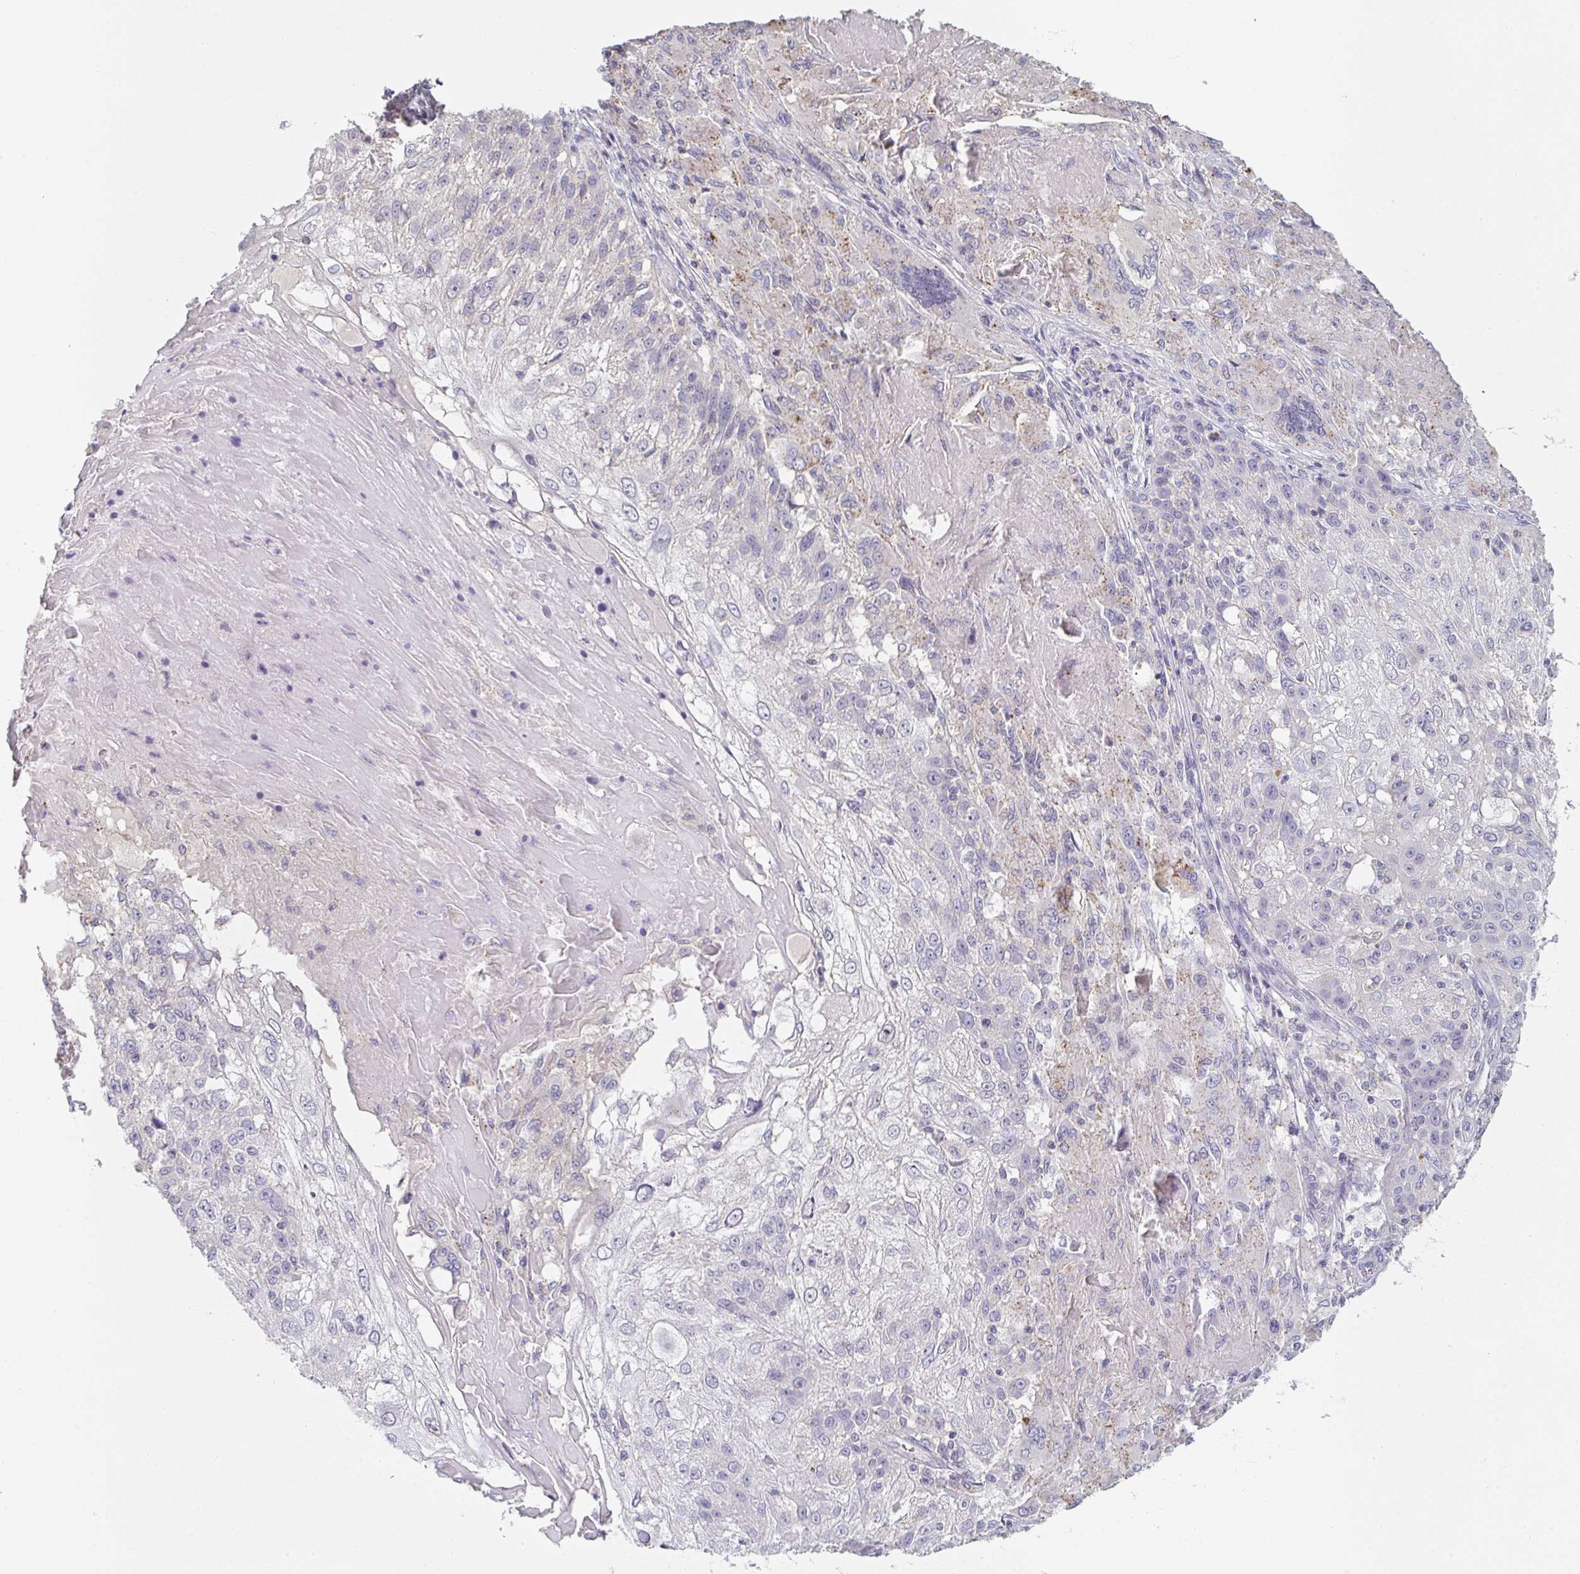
{"staining": {"intensity": "negative", "quantity": "none", "location": "none"}, "tissue": "skin cancer", "cell_type": "Tumor cells", "image_type": "cancer", "snomed": [{"axis": "morphology", "description": "Normal tissue, NOS"}, {"axis": "morphology", "description": "Squamous cell carcinoma, NOS"}, {"axis": "topography", "description": "Skin"}], "caption": "Immunohistochemical staining of skin cancer (squamous cell carcinoma) shows no significant expression in tumor cells.", "gene": "CHMP5", "patient": {"sex": "female", "age": 83}}